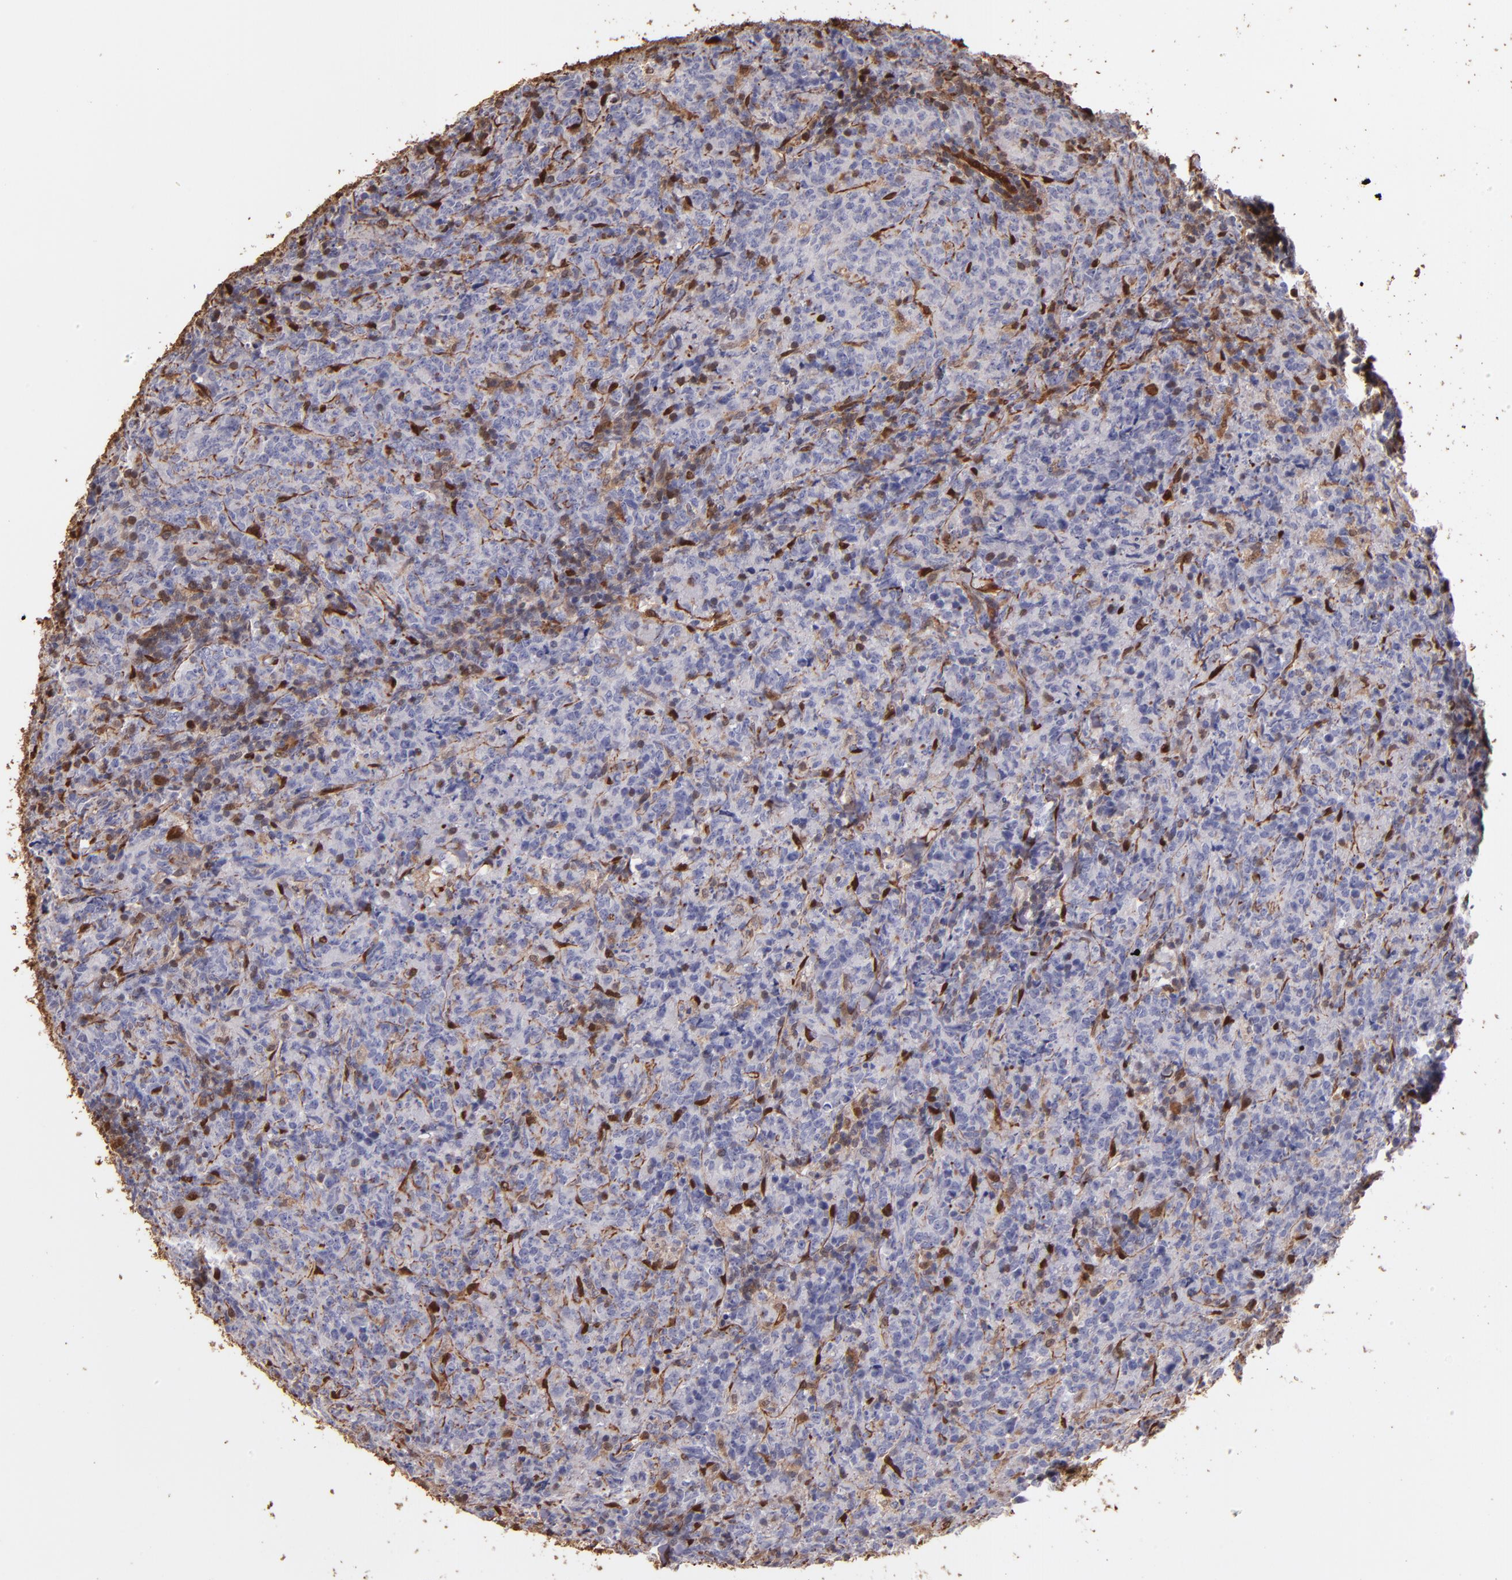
{"staining": {"intensity": "strong", "quantity": "<25%", "location": "cytoplasmic/membranous,nuclear"}, "tissue": "lymphoma", "cell_type": "Tumor cells", "image_type": "cancer", "snomed": [{"axis": "morphology", "description": "Malignant lymphoma, non-Hodgkin's type, High grade"}, {"axis": "topography", "description": "Tonsil"}], "caption": "Lymphoma stained for a protein demonstrates strong cytoplasmic/membranous and nuclear positivity in tumor cells. (Brightfield microscopy of DAB IHC at high magnification).", "gene": "S100A6", "patient": {"sex": "female", "age": 36}}